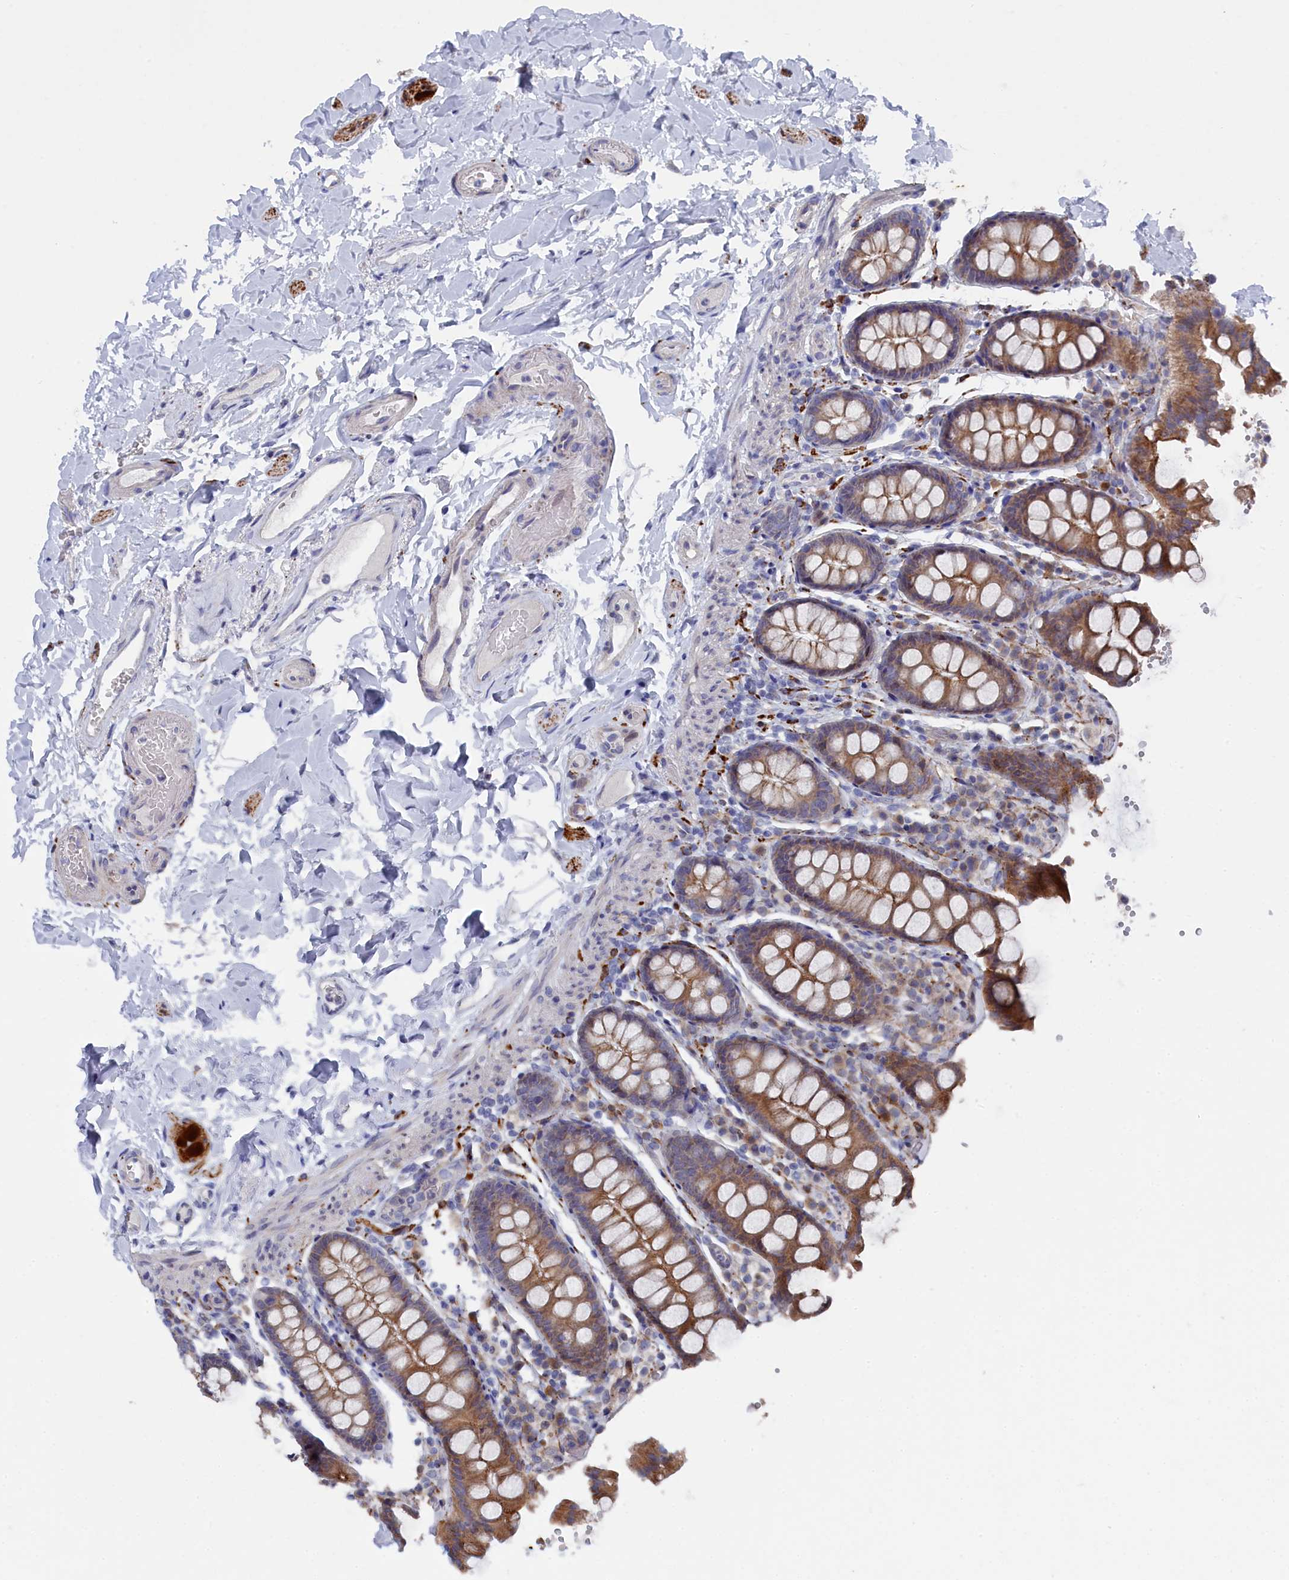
{"staining": {"intensity": "weak", "quantity": "25%-75%", "location": "cytoplasmic/membranous"}, "tissue": "colon", "cell_type": "Endothelial cells", "image_type": "normal", "snomed": [{"axis": "morphology", "description": "Normal tissue, NOS"}, {"axis": "topography", "description": "Colon"}, {"axis": "topography", "description": "Peripheral nerve tissue"}], "caption": "Endothelial cells show weak cytoplasmic/membranous positivity in about 25%-75% of cells in unremarkable colon. The staining is performed using DAB (3,3'-diaminobenzidine) brown chromogen to label protein expression. The nuclei are counter-stained blue using hematoxylin.", "gene": "TMEM161A", "patient": {"sex": "female", "age": 61}}